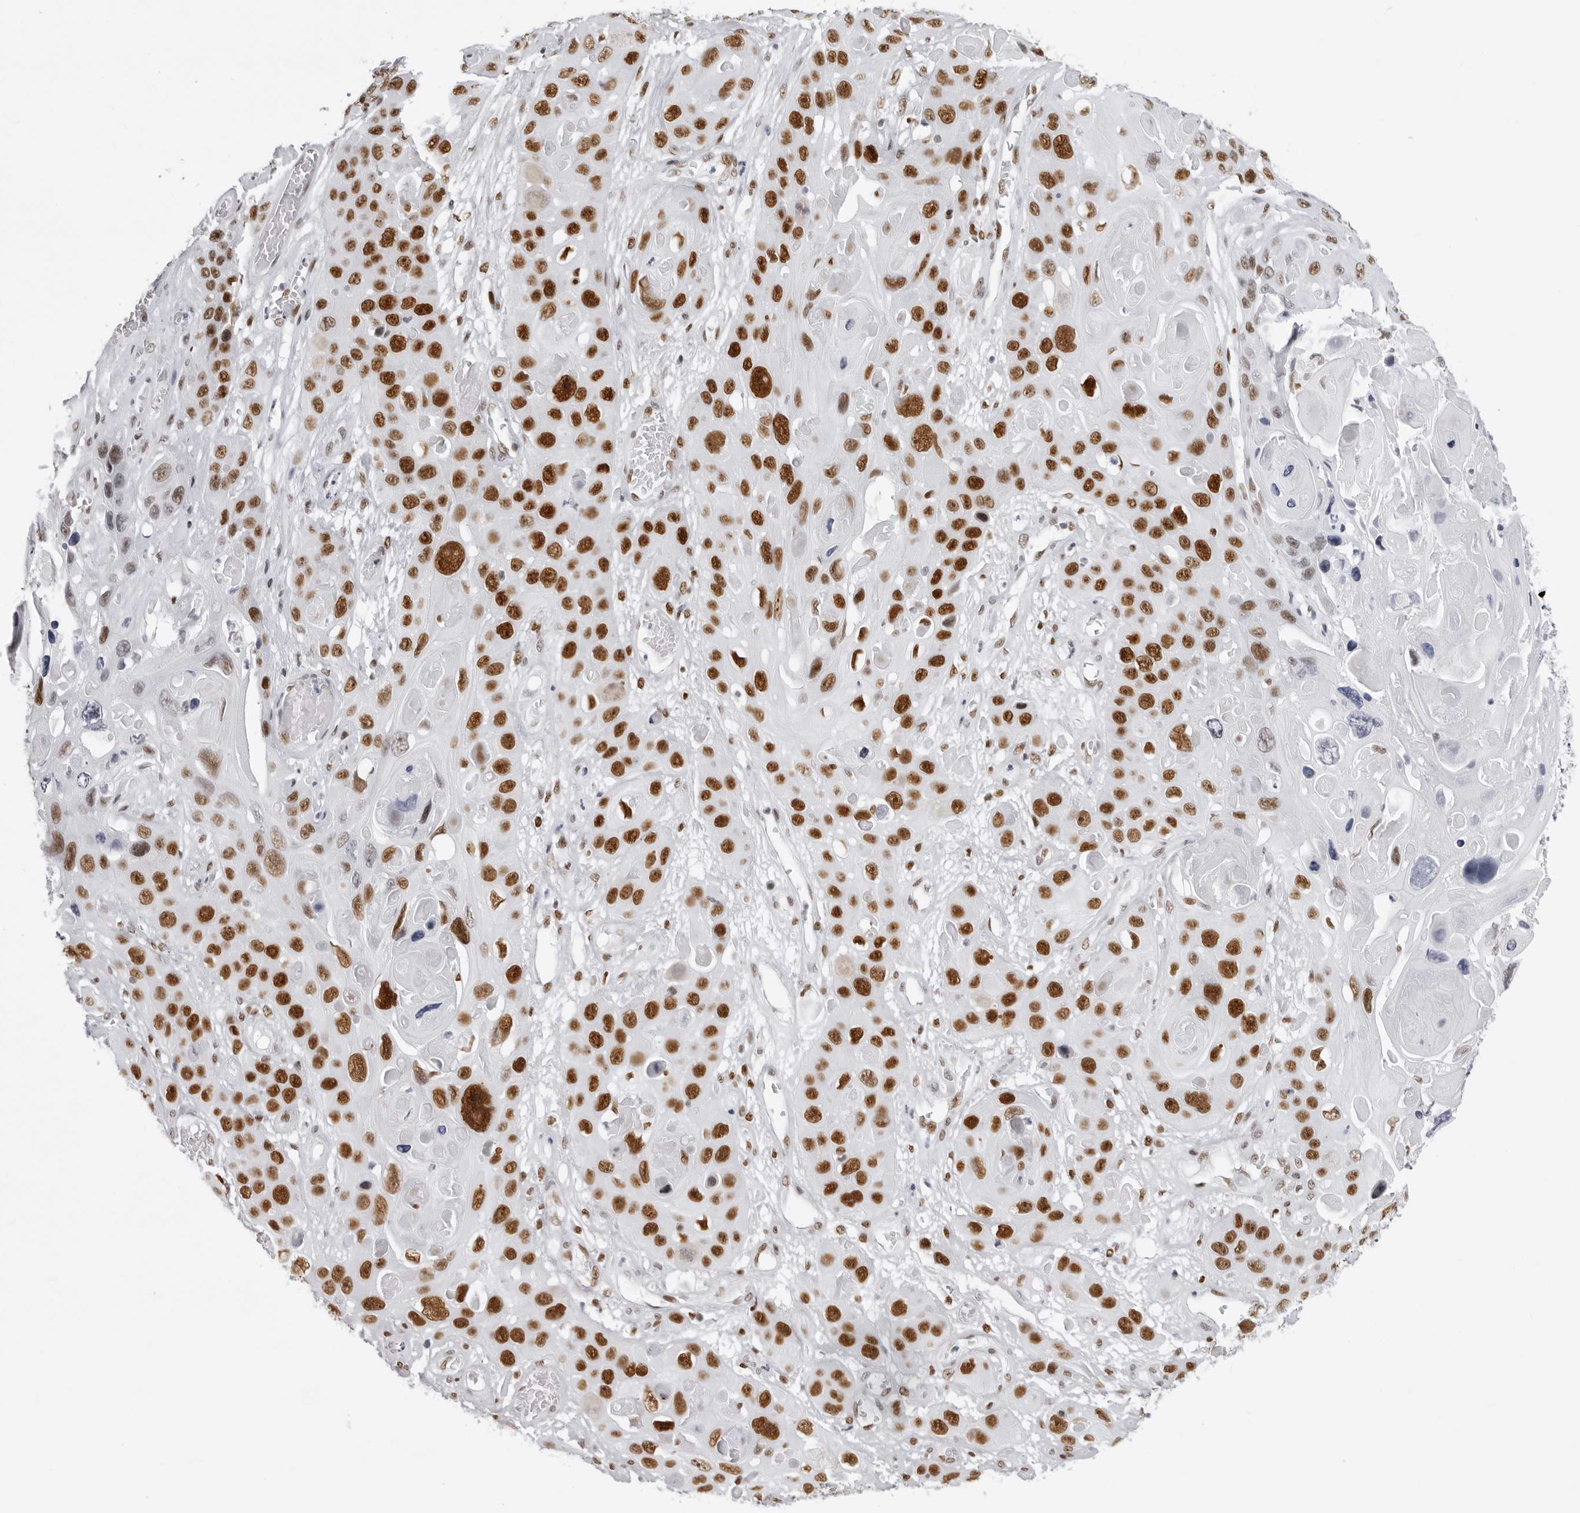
{"staining": {"intensity": "strong", "quantity": ">75%", "location": "nuclear"}, "tissue": "skin cancer", "cell_type": "Tumor cells", "image_type": "cancer", "snomed": [{"axis": "morphology", "description": "Squamous cell carcinoma, NOS"}, {"axis": "topography", "description": "Skin"}], "caption": "Strong nuclear expression for a protein is seen in approximately >75% of tumor cells of skin cancer using IHC.", "gene": "IRF2BP2", "patient": {"sex": "male", "age": 55}}